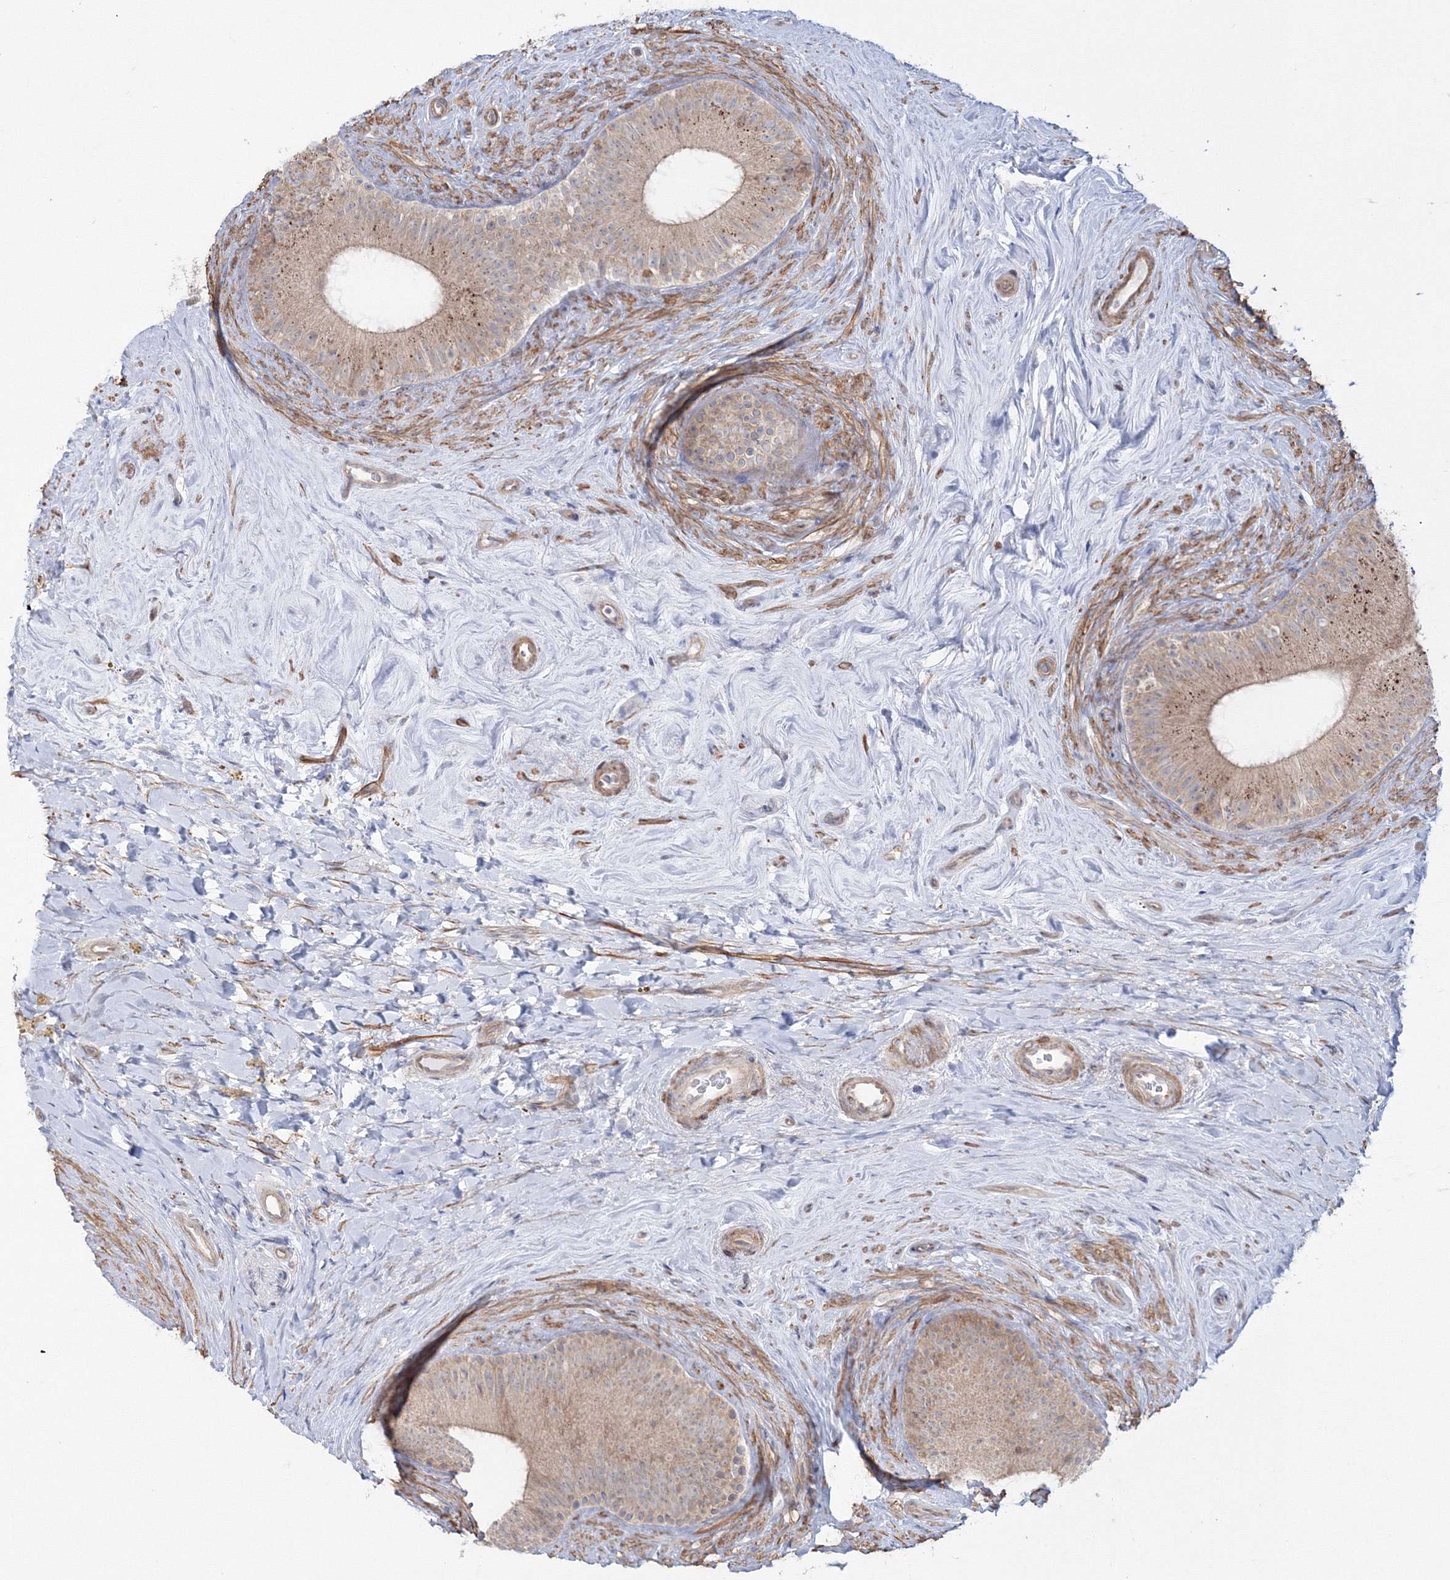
{"staining": {"intensity": "weak", "quantity": "25%-75%", "location": "cytoplasmic/membranous"}, "tissue": "epididymis", "cell_type": "Glandular cells", "image_type": "normal", "snomed": [{"axis": "morphology", "description": "Normal tissue, NOS"}, {"axis": "topography", "description": "Epididymis"}], "caption": "IHC micrograph of normal human epididymis stained for a protein (brown), which reveals low levels of weak cytoplasmic/membranous expression in about 25%-75% of glandular cells.", "gene": "IPMK", "patient": {"sex": "male", "age": 84}}